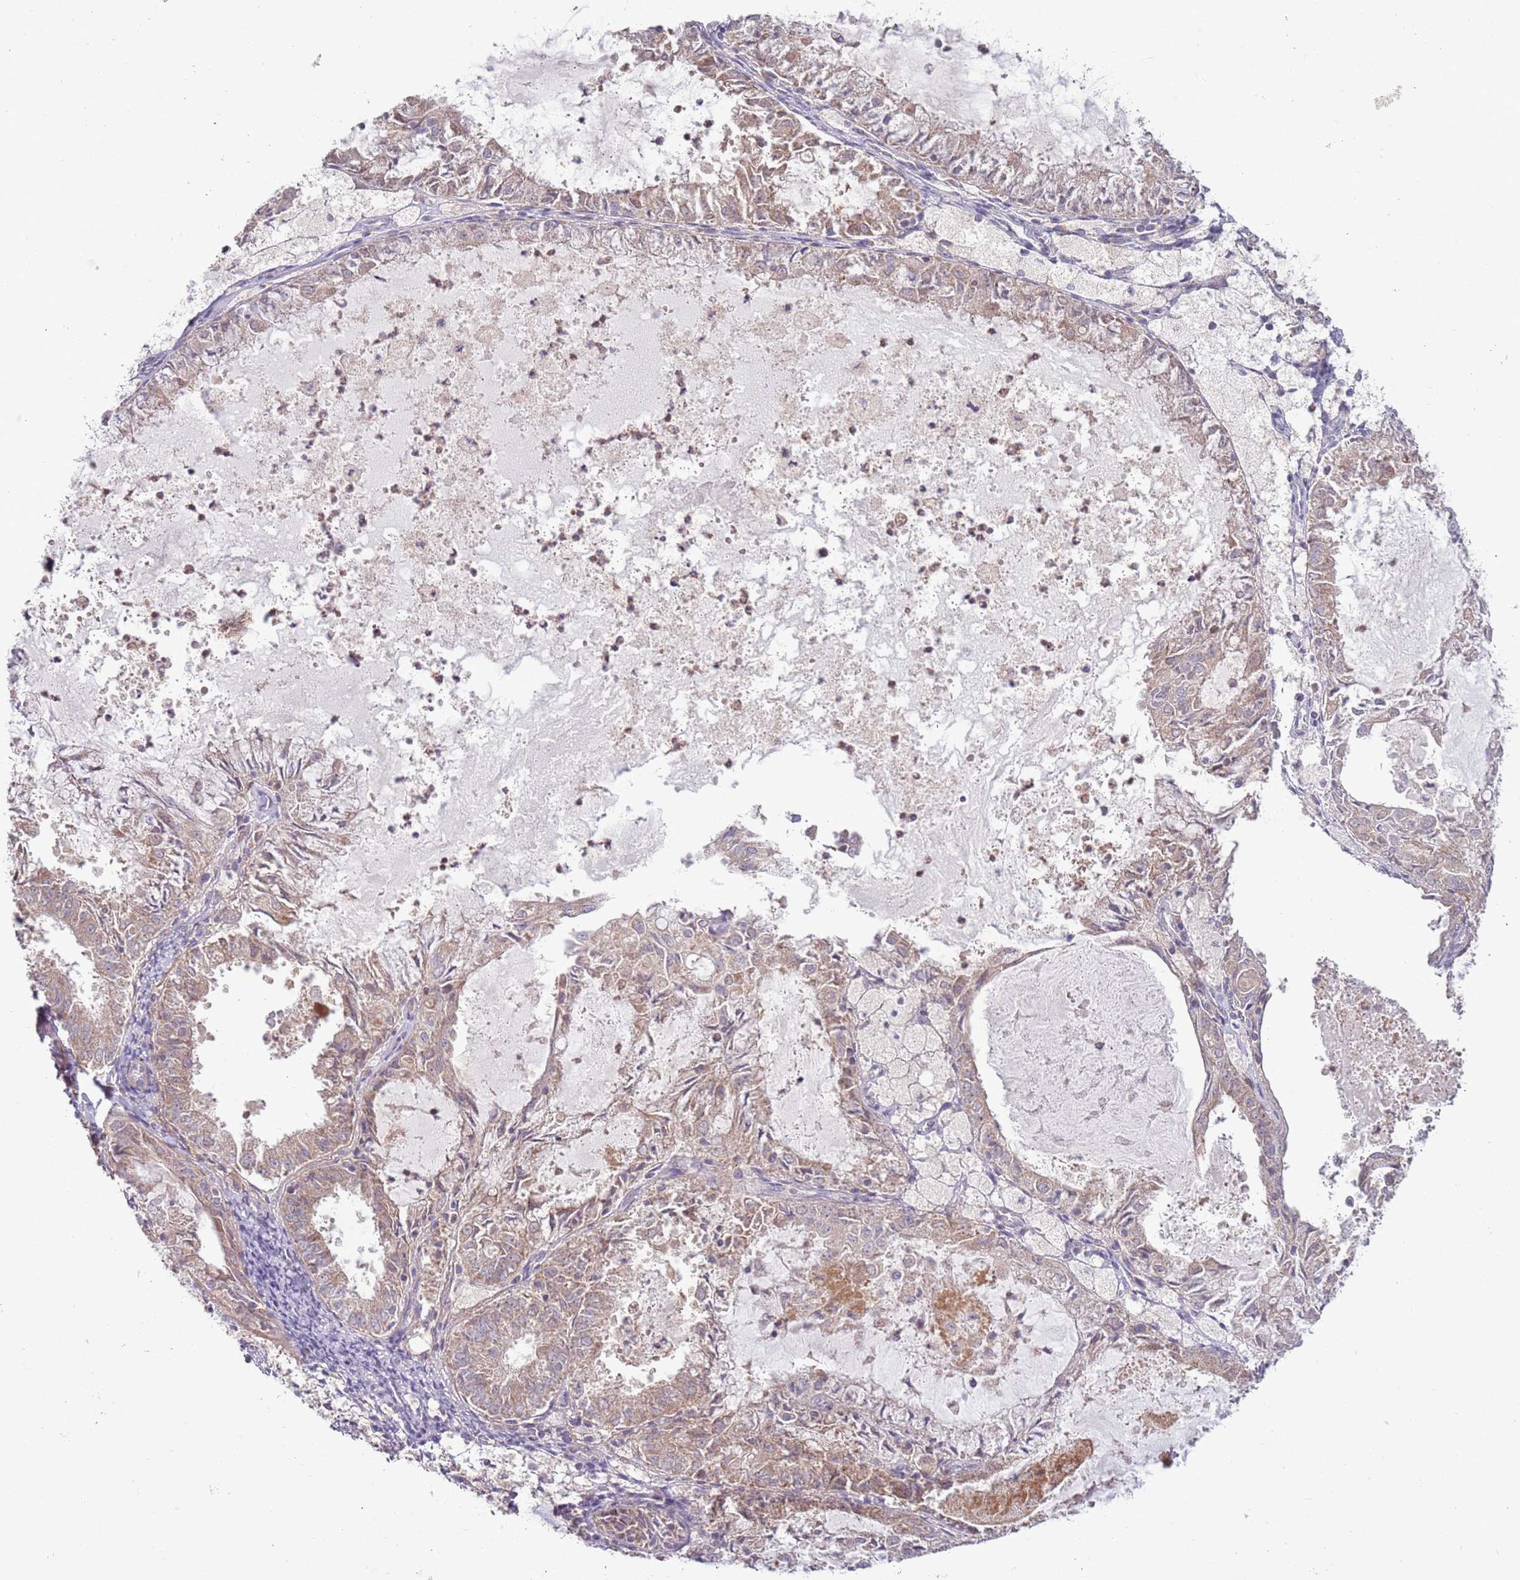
{"staining": {"intensity": "moderate", "quantity": ">75%", "location": "cytoplasmic/membranous"}, "tissue": "endometrial cancer", "cell_type": "Tumor cells", "image_type": "cancer", "snomed": [{"axis": "morphology", "description": "Adenocarcinoma, NOS"}, {"axis": "topography", "description": "Endometrium"}], "caption": "There is medium levels of moderate cytoplasmic/membranous expression in tumor cells of adenocarcinoma (endometrial), as demonstrated by immunohistochemical staining (brown color).", "gene": "DTD2", "patient": {"sex": "female", "age": 57}}